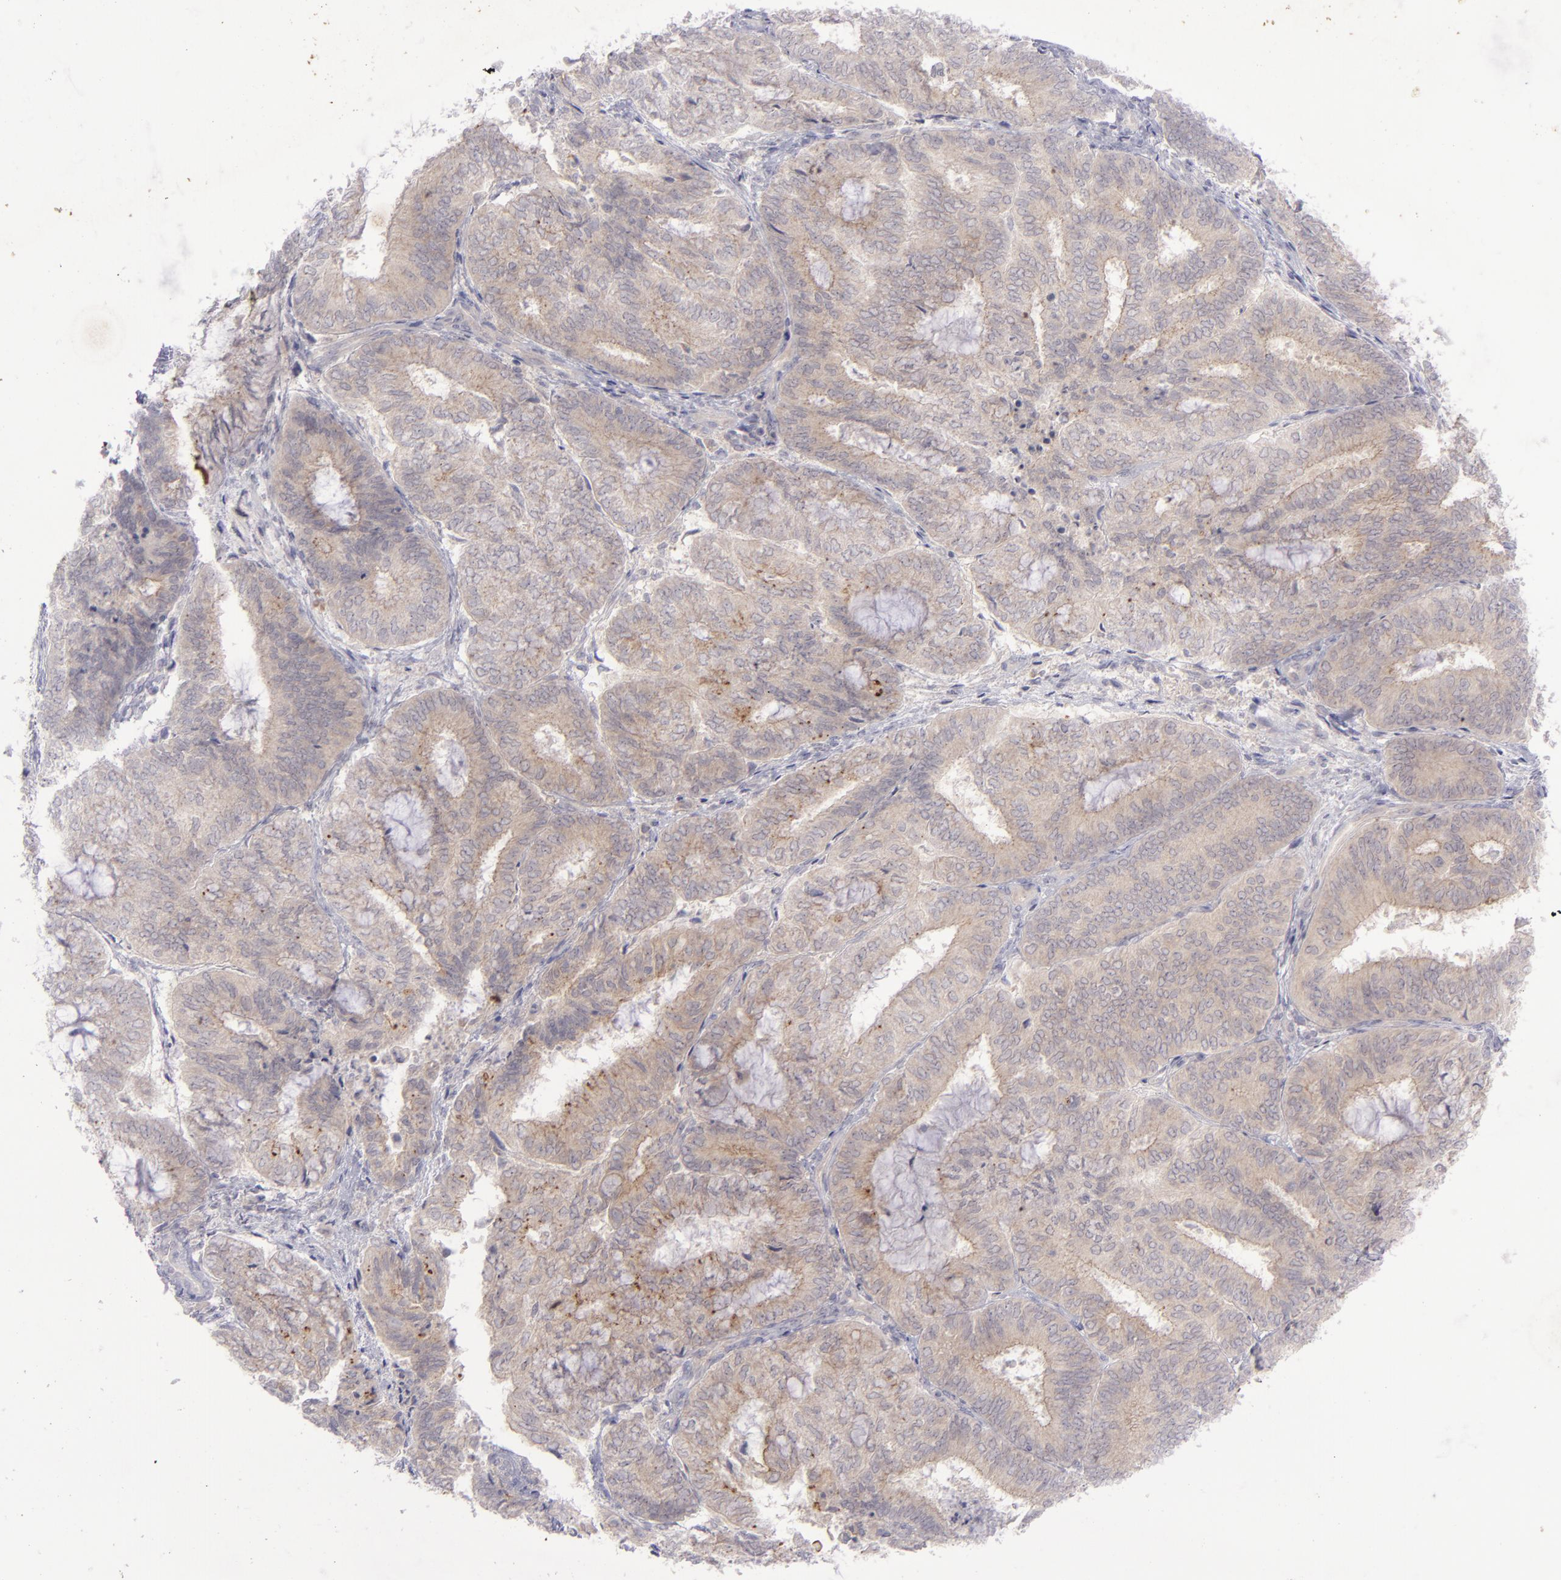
{"staining": {"intensity": "weak", "quantity": "25%-75%", "location": "cytoplasmic/membranous"}, "tissue": "endometrial cancer", "cell_type": "Tumor cells", "image_type": "cancer", "snomed": [{"axis": "morphology", "description": "Adenocarcinoma, NOS"}, {"axis": "topography", "description": "Endometrium"}], "caption": "Protein staining by immunohistochemistry (IHC) shows weak cytoplasmic/membranous expression in about 25%-75% of tumor cells in adenocarcinoma (endometrial). (DAB (3,3'-diaminobenzidine) IHC, brown staining for protein, blue staining for nuclei).", "gene": "EVPL", "patient": {"sex": "female", "age": 59}}